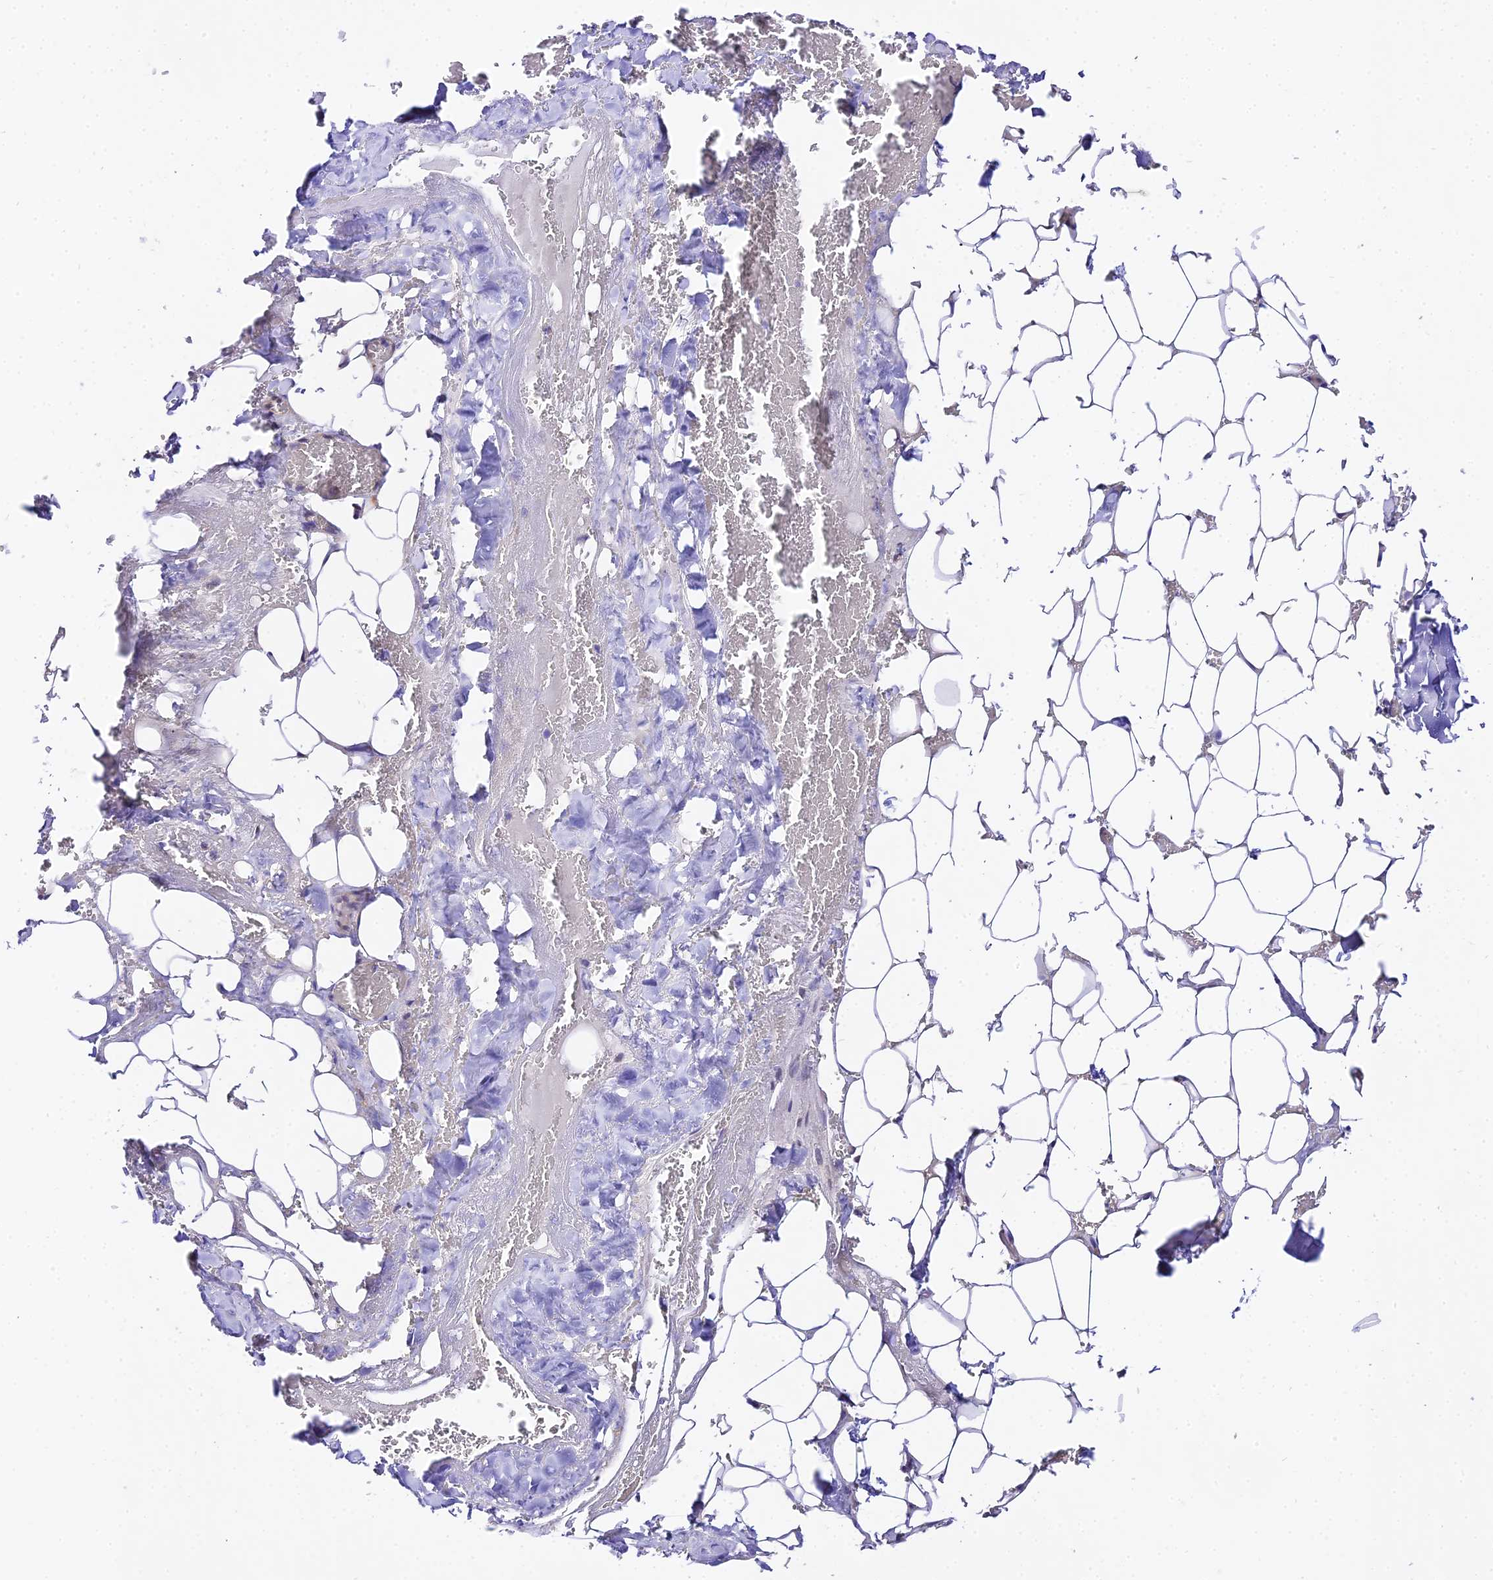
{"staining": {"intensity": "negative", "quantity": "none", "location": "none"}, "tissue": "adipose tissue", "cell_type": "Adipocytes", "image_type": "normal", "snomed": [{"axis": "morphology", "description": "Normal tissue, NOS"}, {"axis": "topography", "description": "Peripheral nerve tissue"}], "caption": "Immunohistochemical staining of normal human adipose tissue displays no significant expression in adipocytes. (Brightfield microscopy of DAB IHC at high magnification).", "gene": "ATP5PB", "patient": {"sex": "male", "age": 70}}